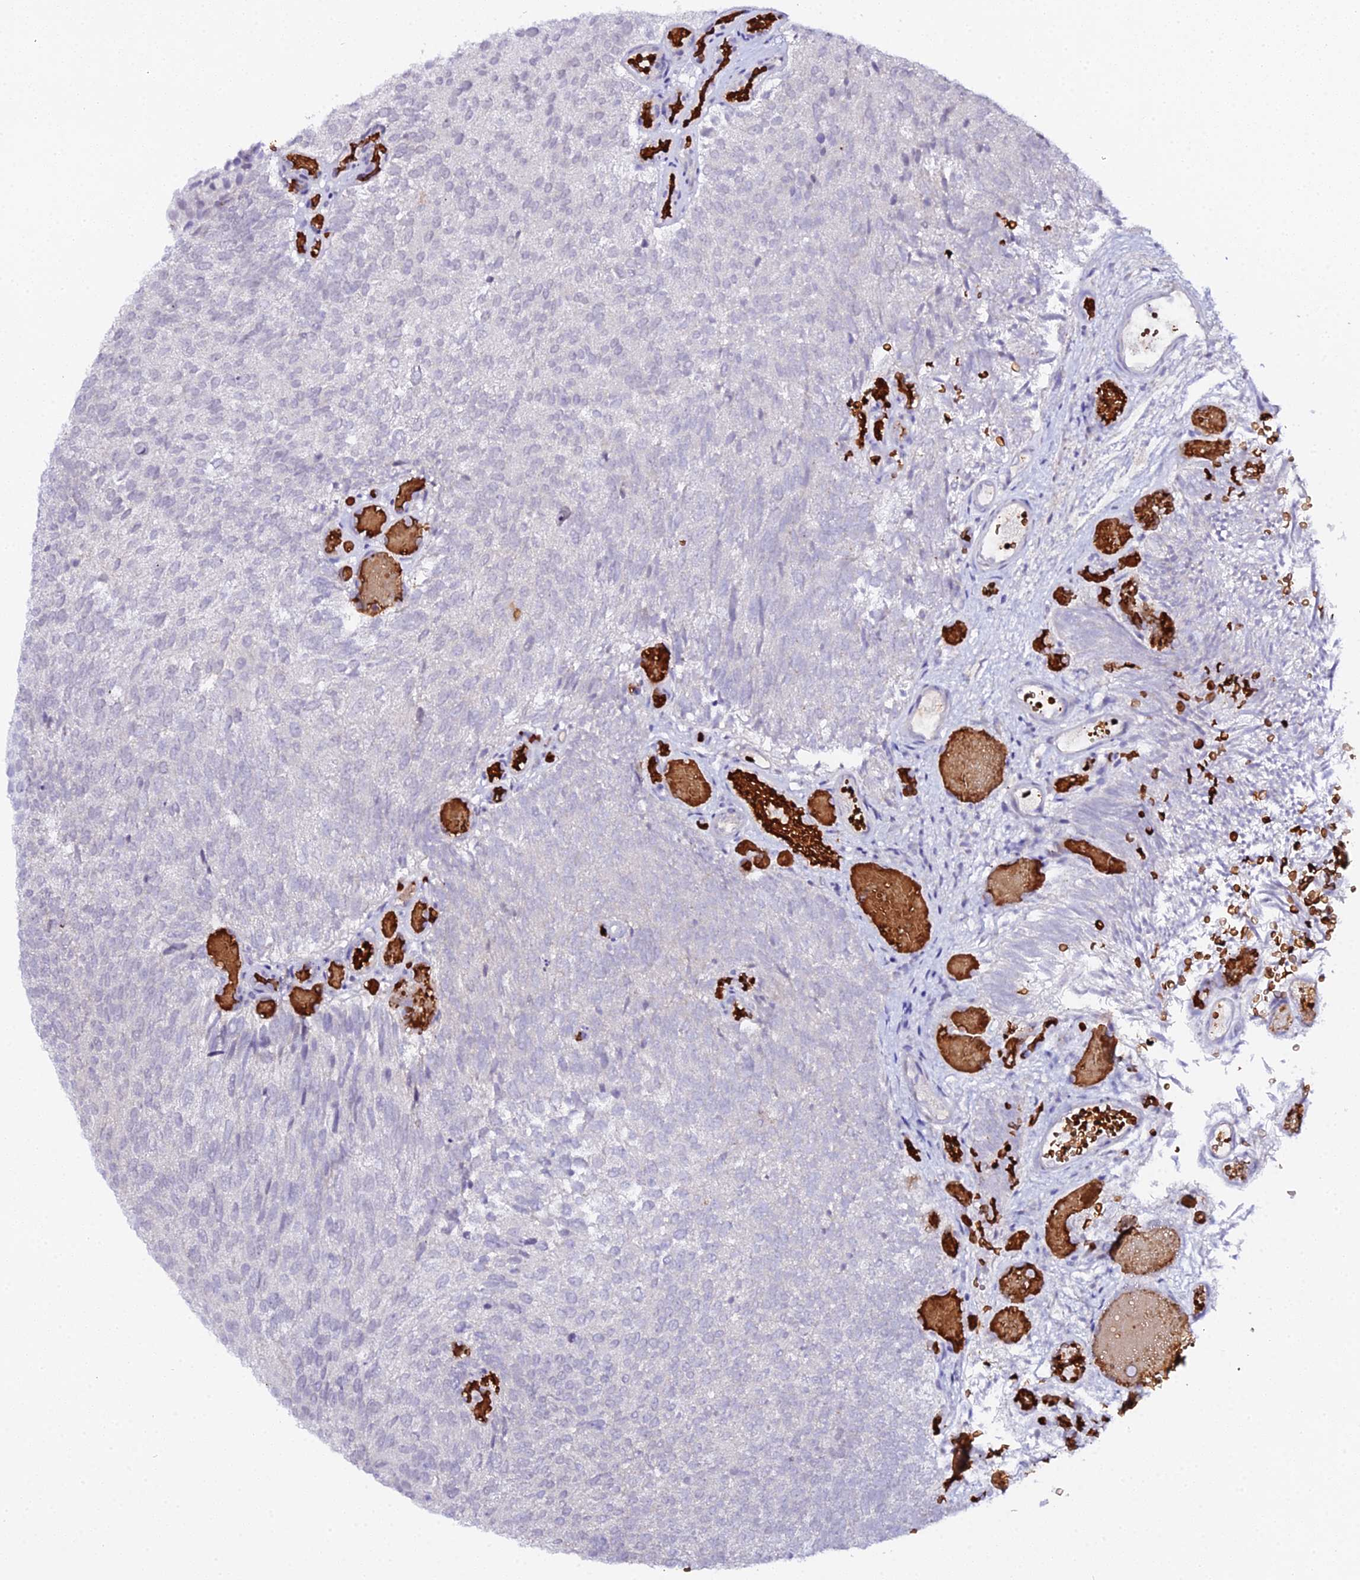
{"staining": {"intensity": "negative", "quantity": "none", "location": "none"}, "tissue": "urothelial cancer", "cell_type": "Tumor cells", "image_type": "cancer", "snomed": [{"axis": "morphology", "description": "Urothelial carcinoma, Low grade"}, {"axis": "topography", "description": "Urinary bladder"}], "caption": "Immunohistochemistry of human urothelial cancer exhibits no expression in tumor cells.", "gene": "CFAP45", "patient": {"sex": "male", "age": 78}}